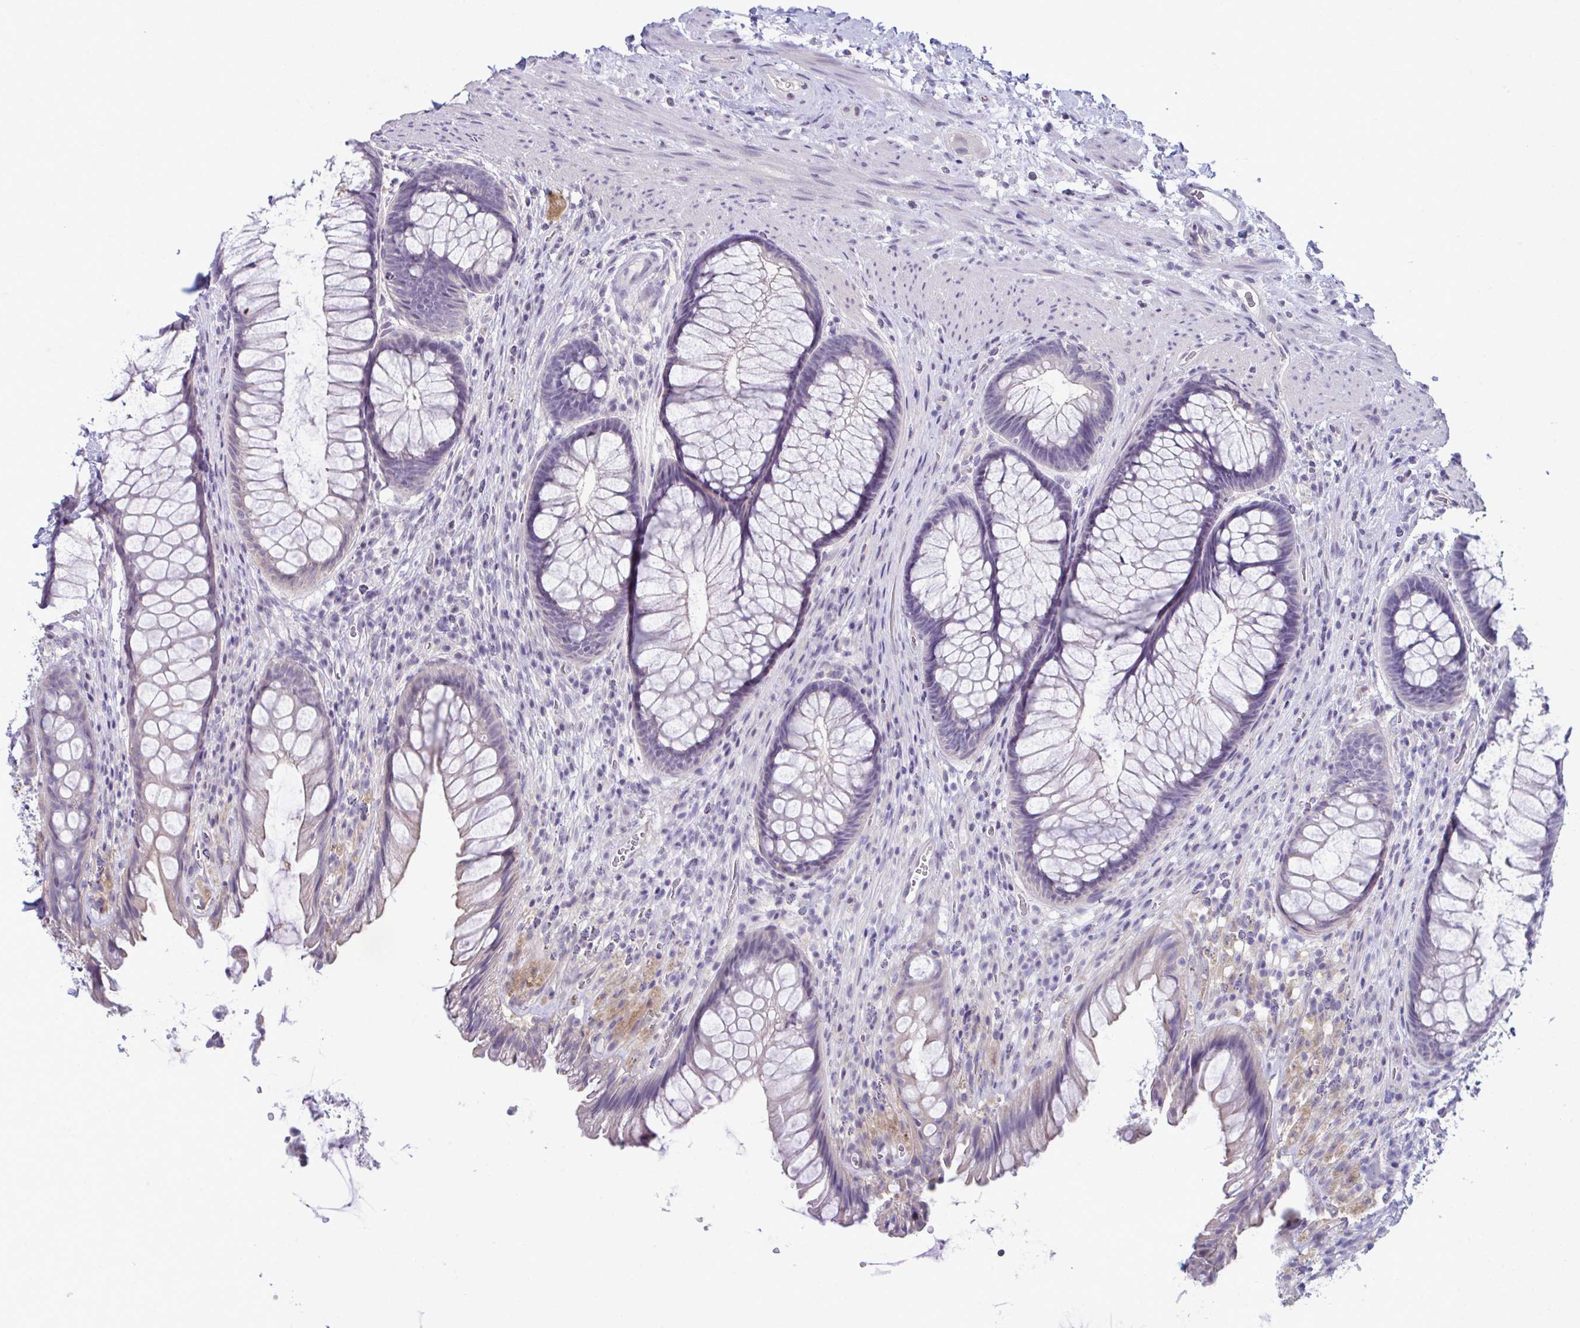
{"staining": {"intensity": "negative", "quantity": "none", "location": "none"}, "tissue": "rectum", "cell_type": "Glandular cells", "image_type": "normal", "snomed": [{"axis": "morphology", "description": "Normal tissue, NOS"}, {"axis": "topography", "description": "Rectum"}], "caption": "This histopathology image is of normal rectum stained with immunohistochemistry to label a protein in brown with the nuclei are counter-stained blue. There is no staining in glandular cells.", "gene": "ATP6V0D2", "patient": {"sex": "male", "age": 53}}